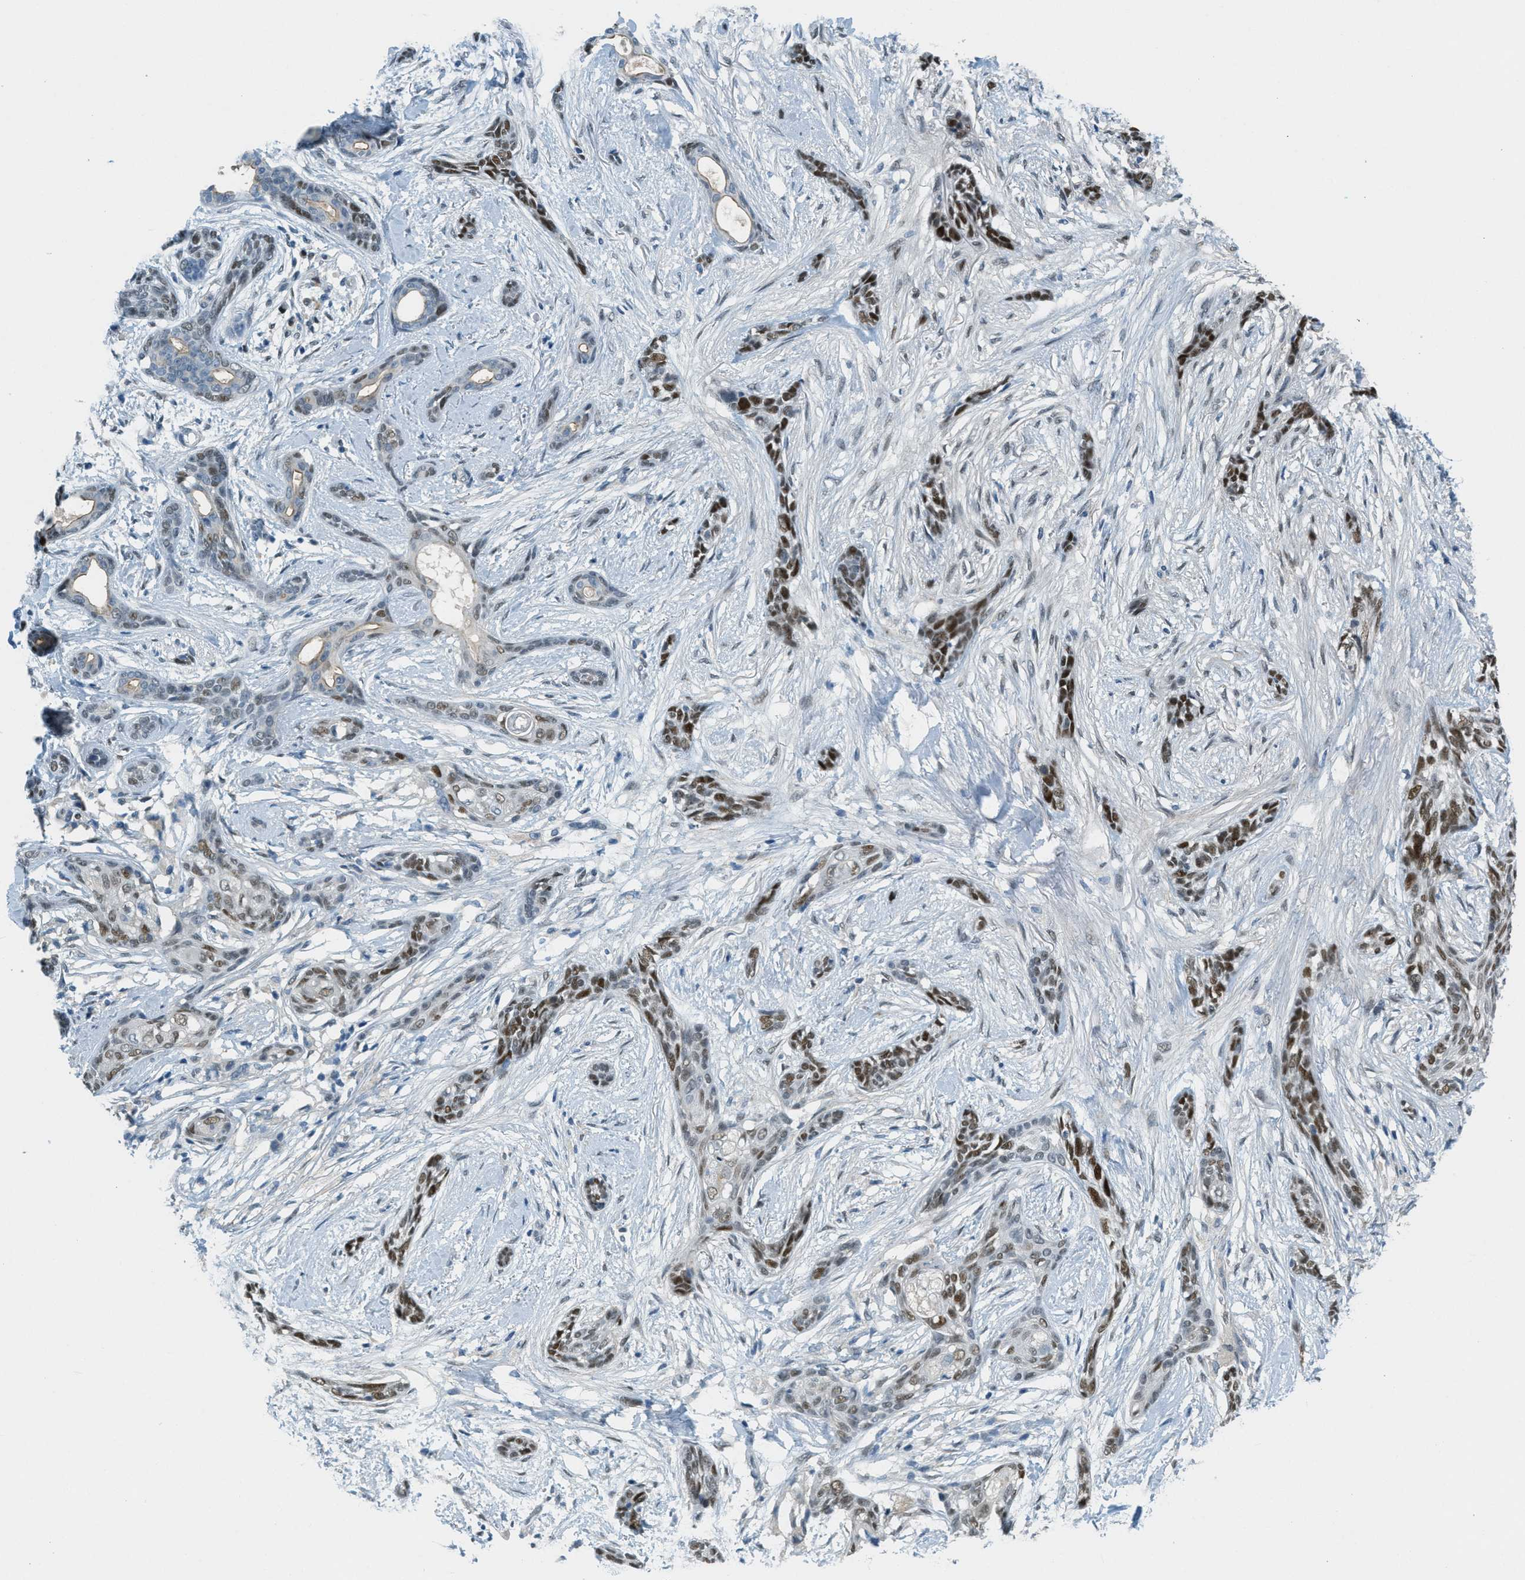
{"staining": {"intensity": "strong", "quantity": "<25%", "location": "nuclear"}, "tissue": "skin cancer", "cell_type": "Tumor cells", "image_type": "cancer", "snomed": [{"axis": "morphology", "description": "Basal cell carcinoma"}, {"axis": "morphology", "description": "Adnexal tumor, benign"}, {"axis": "topography", "description": "Skin"}], "caption": "Skin benign adnexal tumor stained with a brown dye displays strong nuclear positive positivity in approximately <25% of tumor cells.", "gene": "TCF3", "patient": {"sex": "female", "age": 42}}